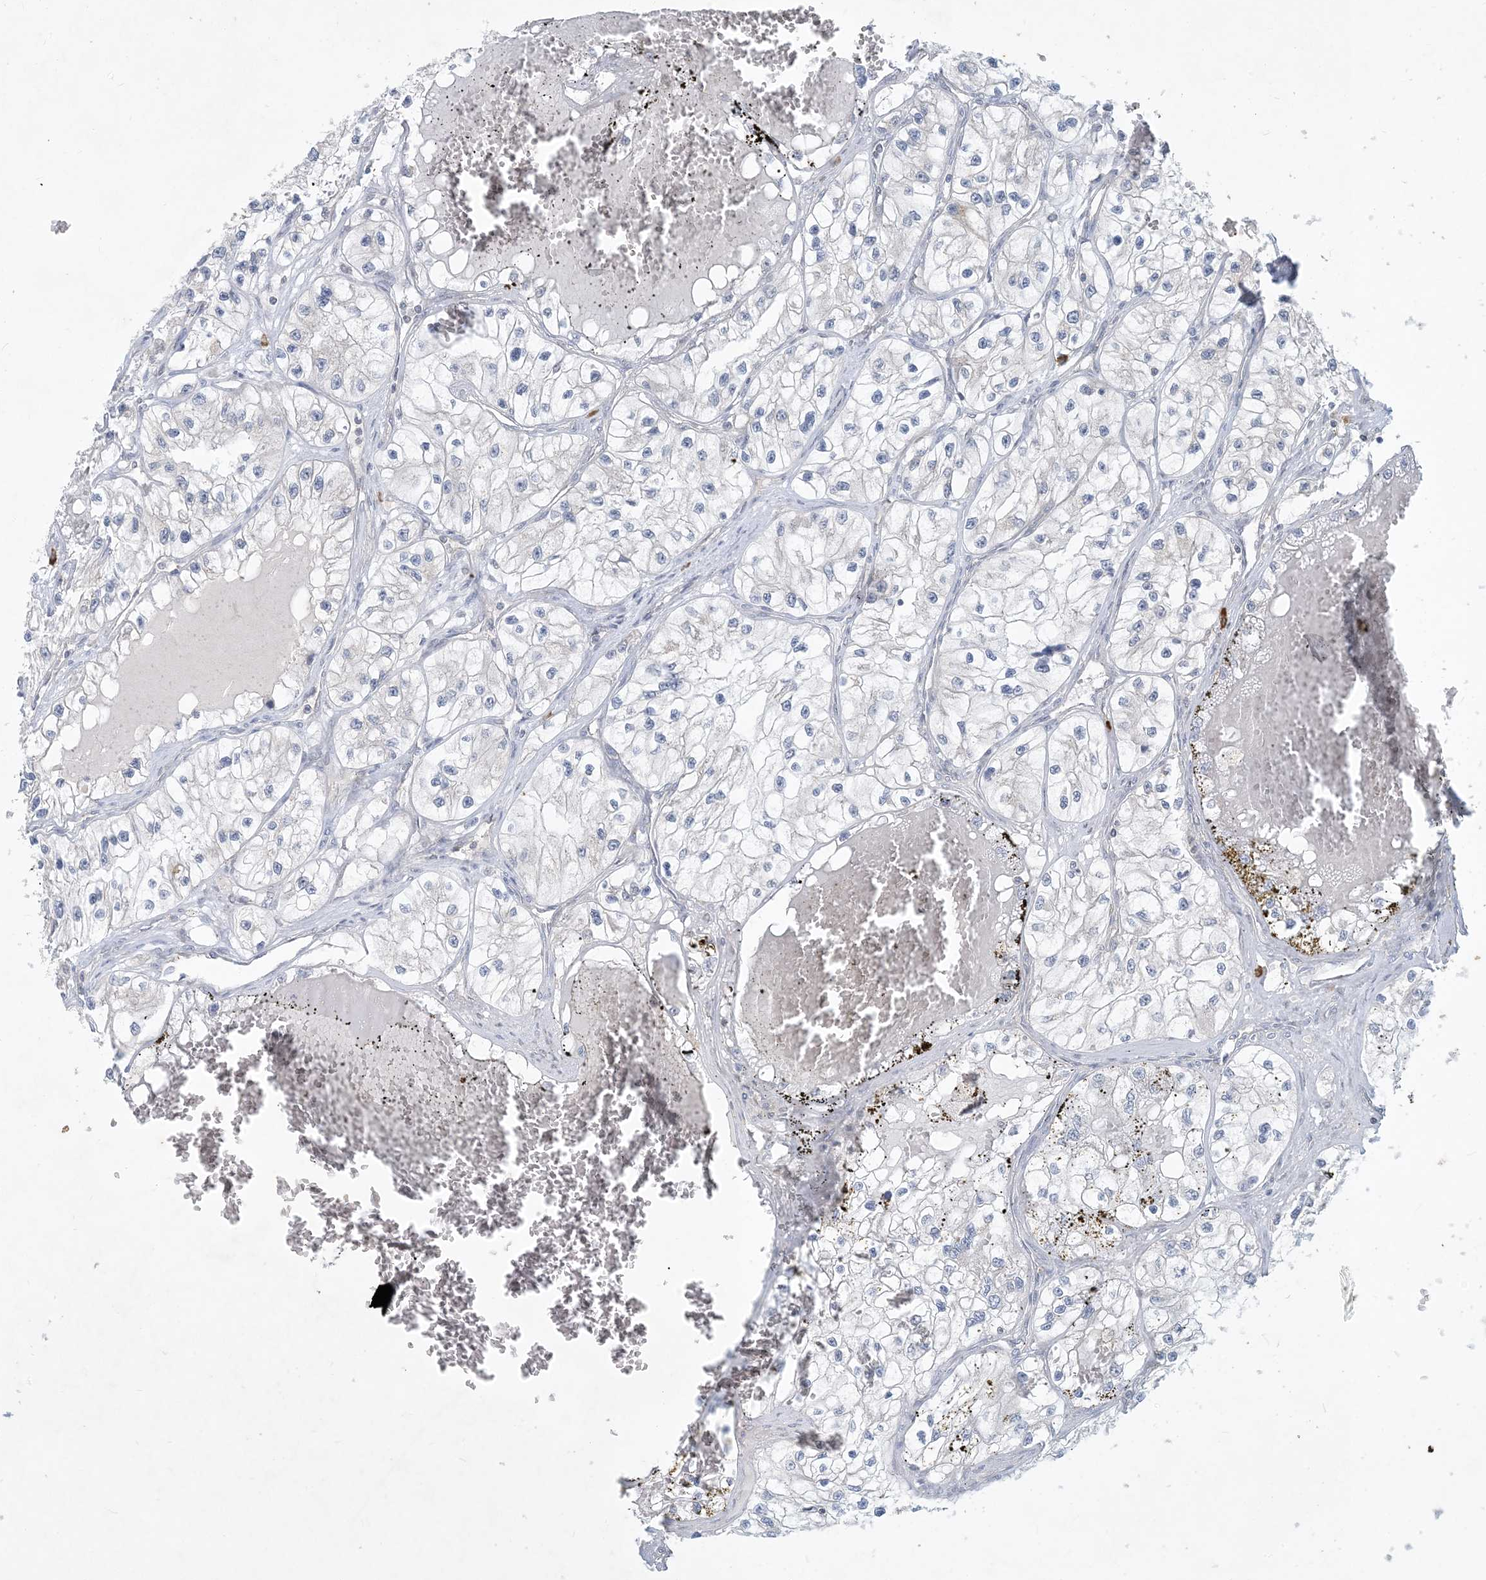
{"staining": {"intensity": "negative", "quantity": "none", "location": "none"}, "tissue": "renal cancer", "cell_type": "Tumor cells", "image_type": "cancer", "snomed": [{"axis": "morphology", "description": "Adenocarcinoma, NOS"}, {"axis": "topography", "description": "Kidney"}], "caption": "There is no significant expression in tumor cells of renal adenocarcinoma.", "gene": "CCDC14", "patient": {"sex": "female", "age": 57}}